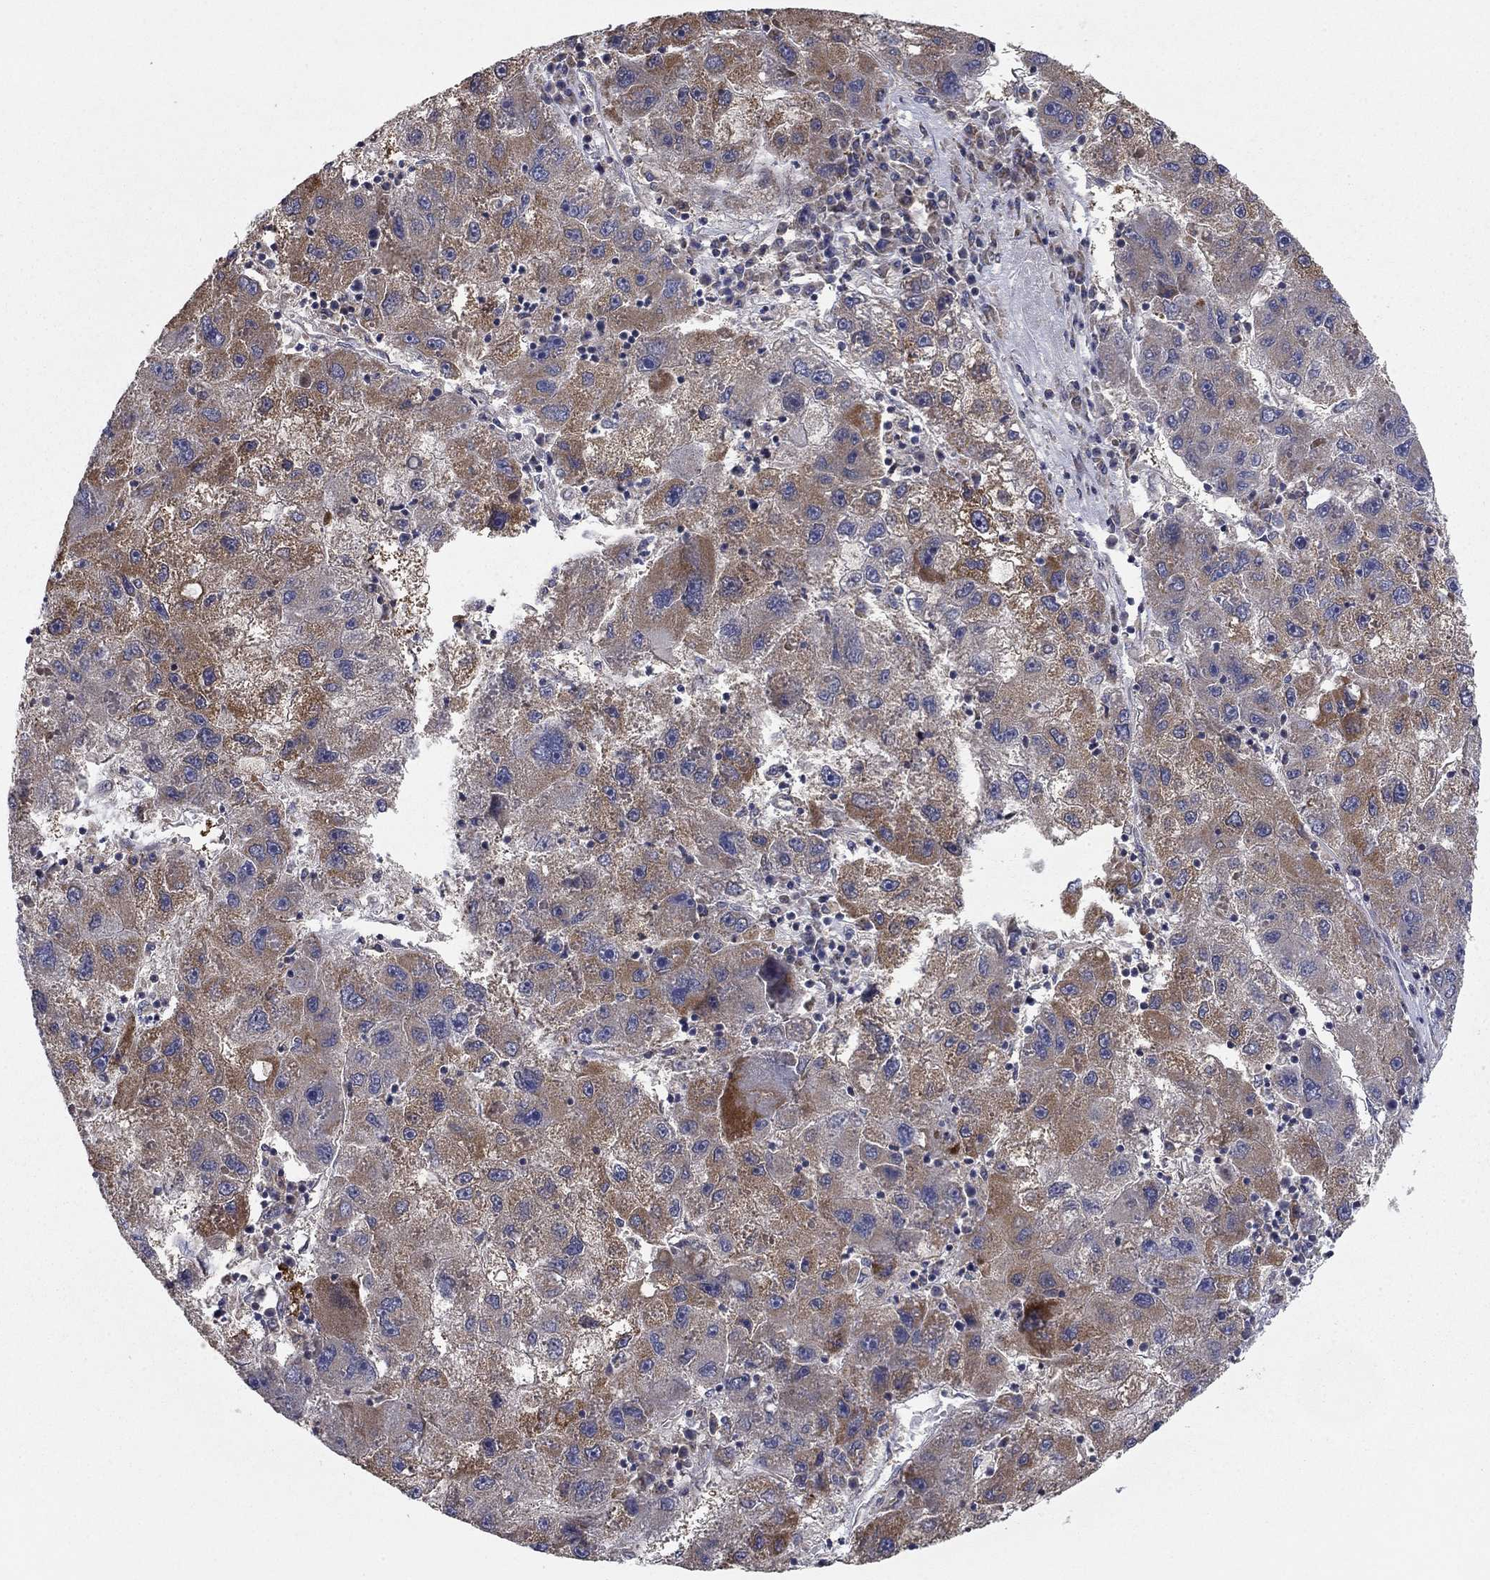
{"staining": {"intensity": "moderate", "quantity": ">75%", "location": "cytoplasmic/membranous"}, "tissue": "liver cancer", "cell_type": "Tumor cells", "image_type": "cancer", "snomed": [{"axis": "morphology", "description": "Carcinoma, Hepatocellular, NOS"}, {"axis": "topography", "description": "Liver"}], "caption": "A histopathology image of liver cancer (hepatocellular carcinoma) stained for a protein exhibits moderate cytoplasmic/membranous brown staining in tumor cells.", "gene": "MMAA", "patient": {"sex": "male", "age": 75}}